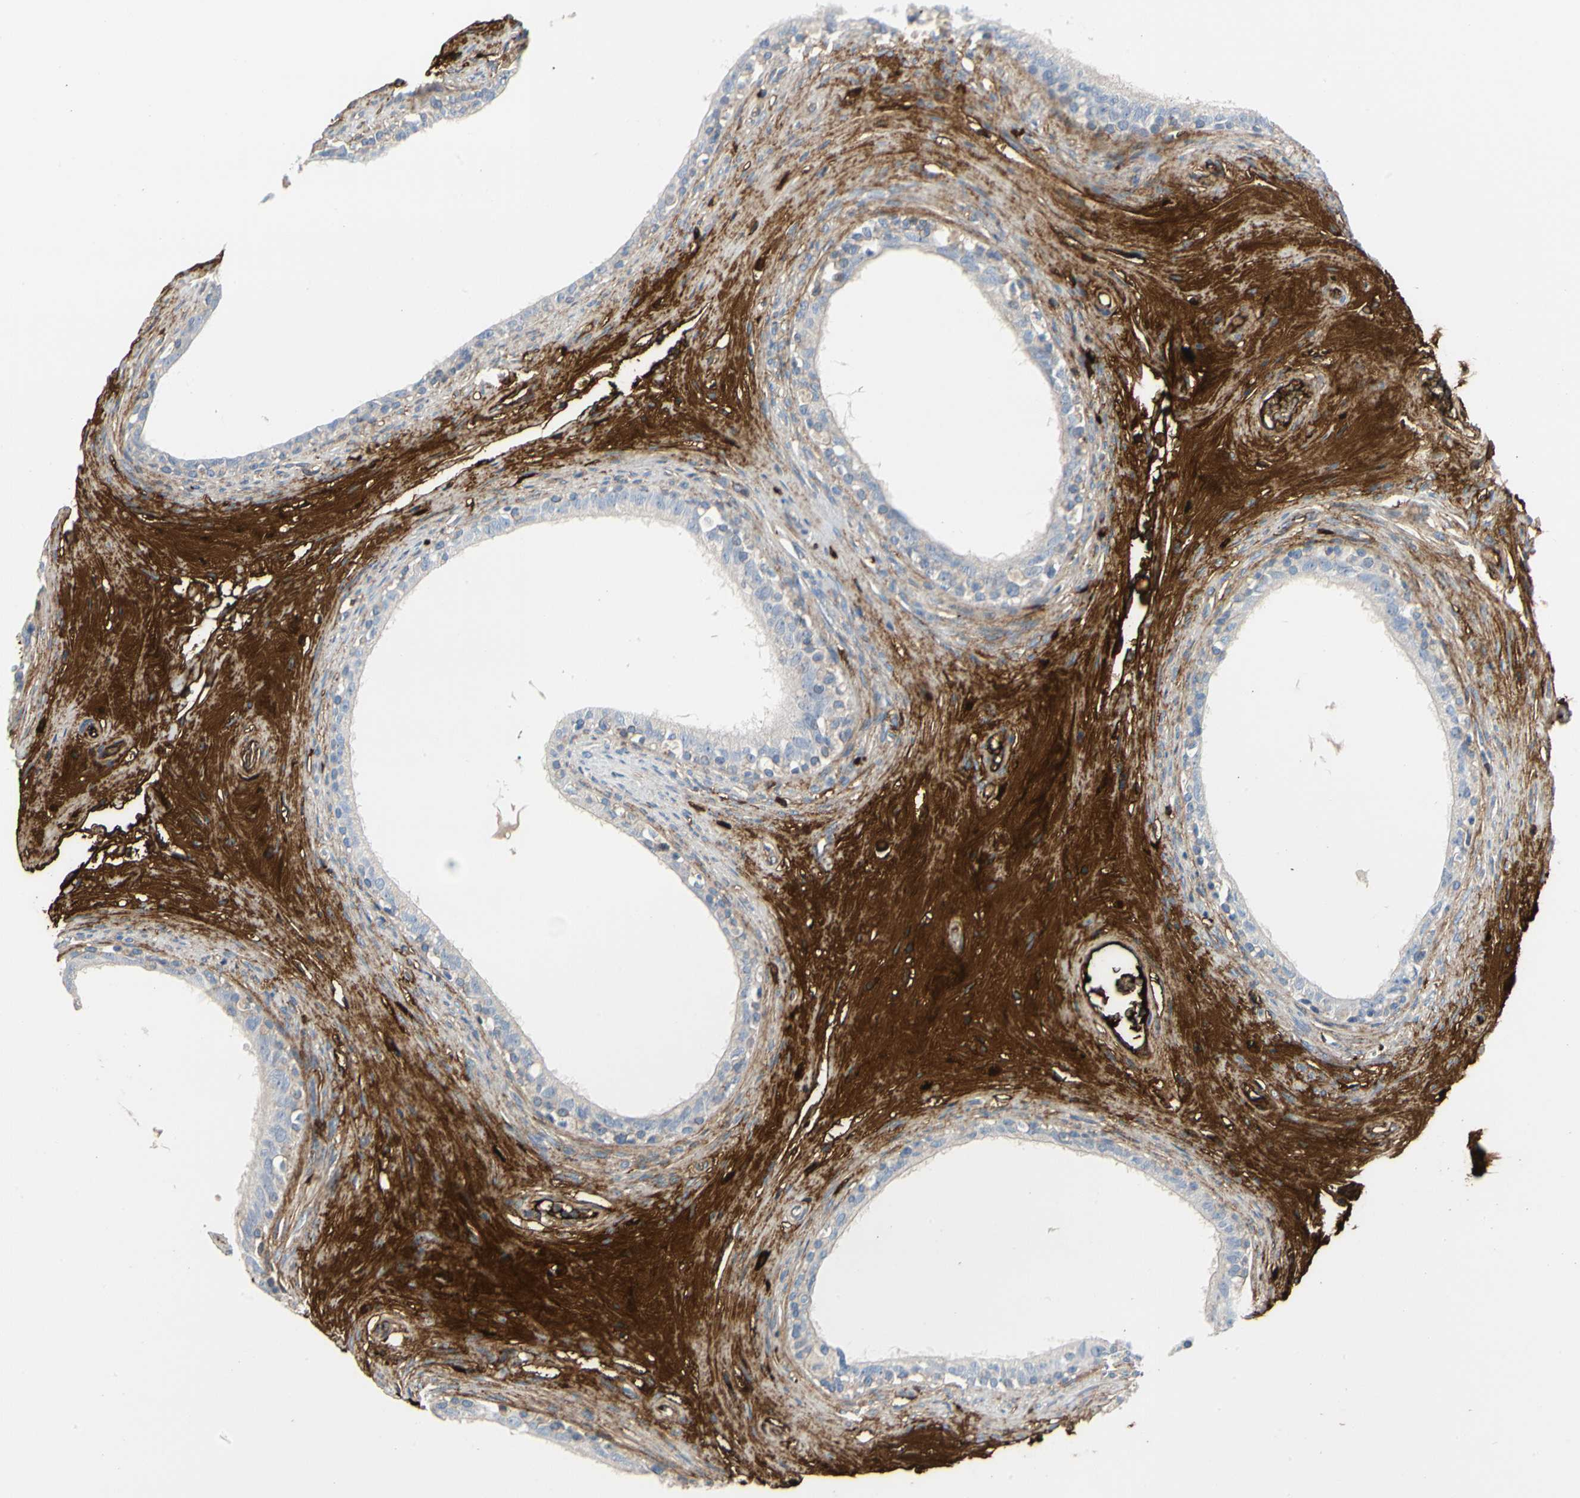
{"staining": {"intensity": "negative", "quantity": "none", "location": "none"}, "tissue": "epididymis", "cell_type": "Glandular cells", "image_type": "normal", "snomed": [{"axis": "morphology", "description": "Normal tissue, NOS"}, {"axis": "morphology", "description": "Inflammation, NOS"}, {"axis": "topography", "description": "Epididymis"}], "caption": "Immunohistochemistry of unremarkable epididymis exhibits no staining in glandular cells.", "gene": "FGB", "patient": {"sex": "male", "age": 84}}